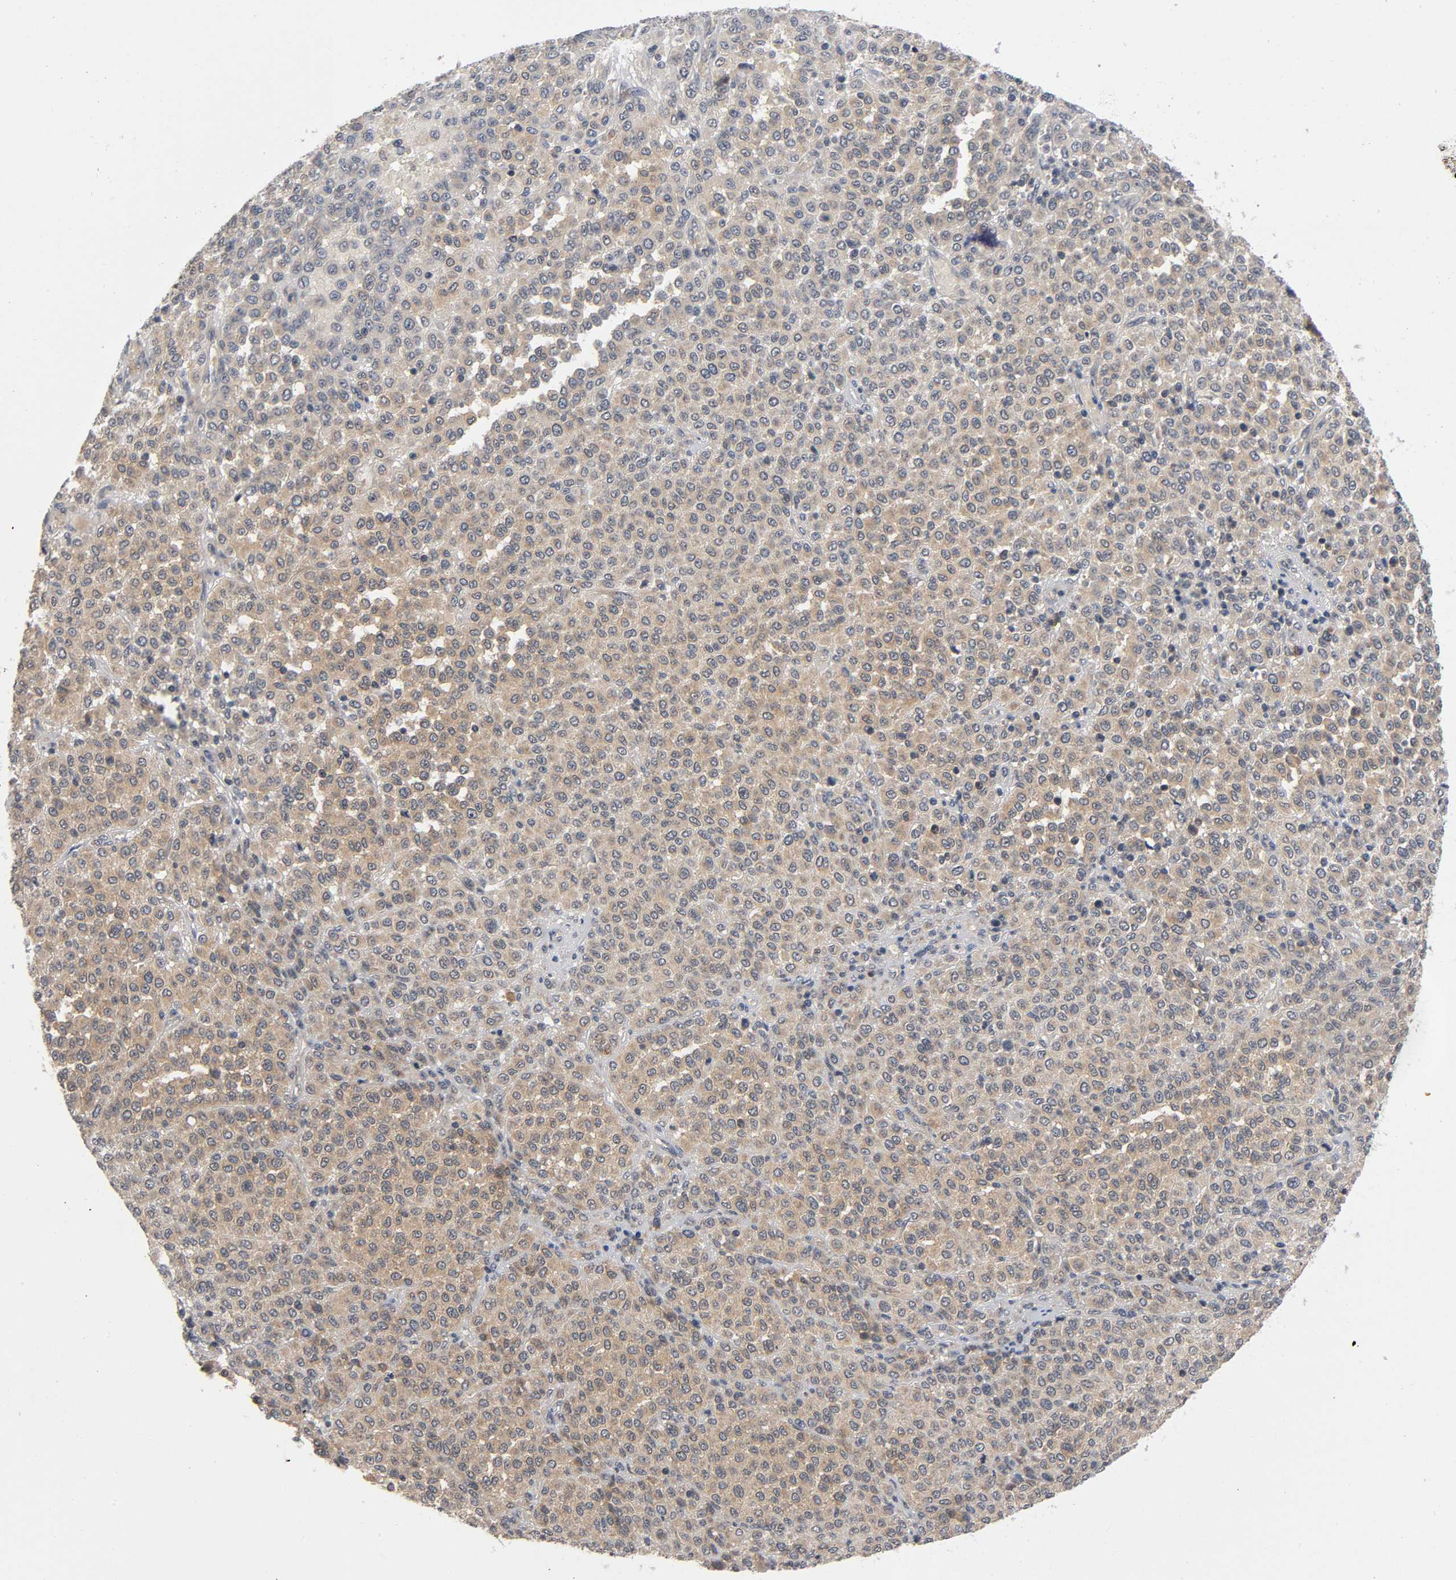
{"staining": {"intensity": "weak", "quantity": ">75%", "location": "cytoplasmic/membranous"}, "tissue": "melanoma", "cell_type": "Tumor cells", "image_type": "cancer", "snomed": [{"axis": "morphology", "description": "Malignant melanoma, Metastatic site"}, {"axis": "topography", "description": "Pancreas"}], "caption": "Protein expression by IHC exhibits weak cytoplasmic/membranous positivity in about >75% of tumor cells in melanoma. The staining was performed using DAB, with brown indicating positive protein expression. Nuclei are stained blue with hematoxylin.", "gene": "MAPK8", "patient": {"sex": "female", "age": 30}}